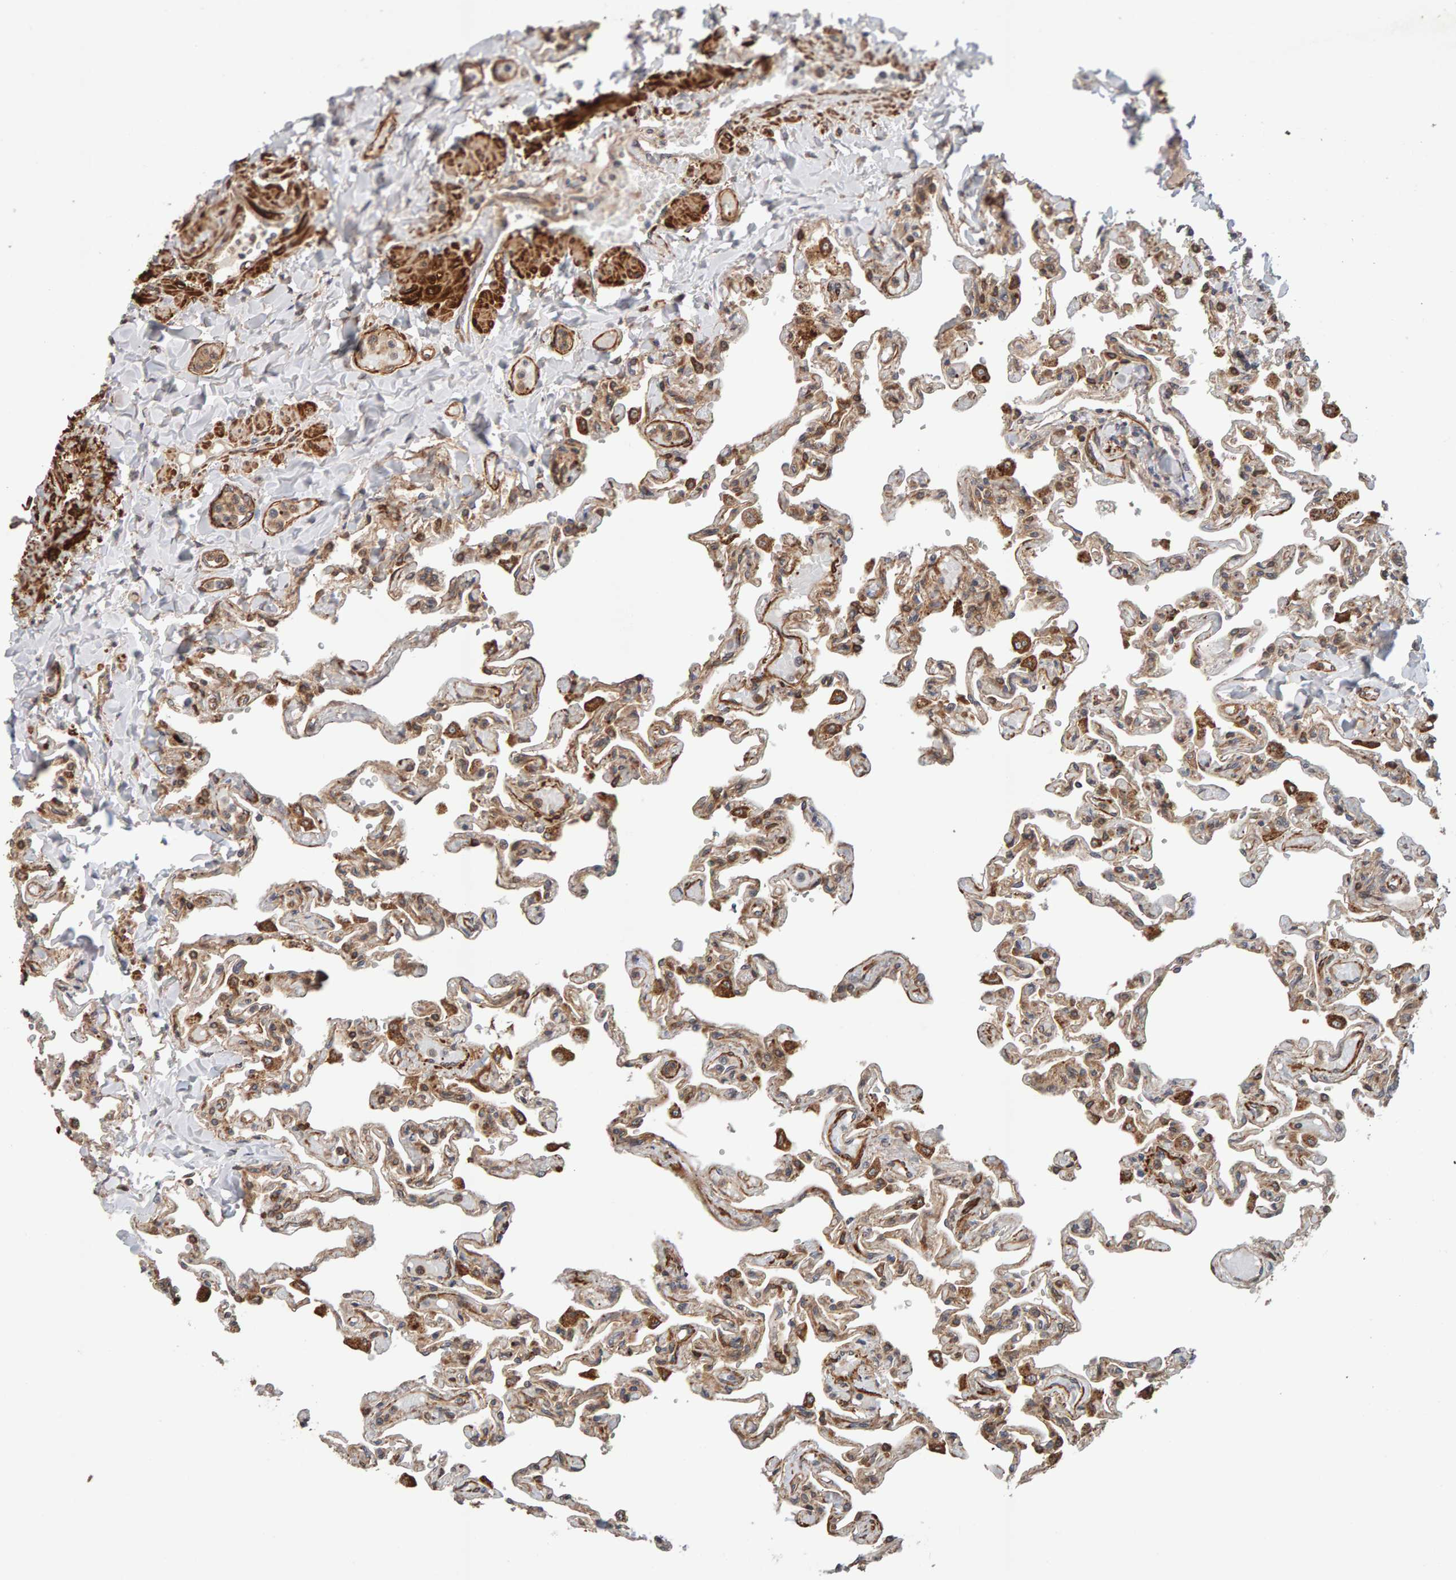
{"staining": {"intensity": "weak", "quantity": ">75%", "location": "cytoplasmic/membranous"}, "tissue": "lung", "cell_type": "Alveolar cells", "image_type": "normal", "snomed": [{"axis": "morphology", "description": "Normal tissue, NOS"}, {"axis": "topography", "description": "Lung"}], "caption": "Alveolar cells demonstrate low levels of weak cytoplasmic/membranous positivity in approximately >75% of cells in normal human lung.", "gene": "SYNRG", "patient": {"sex": "male", "age": 21}}